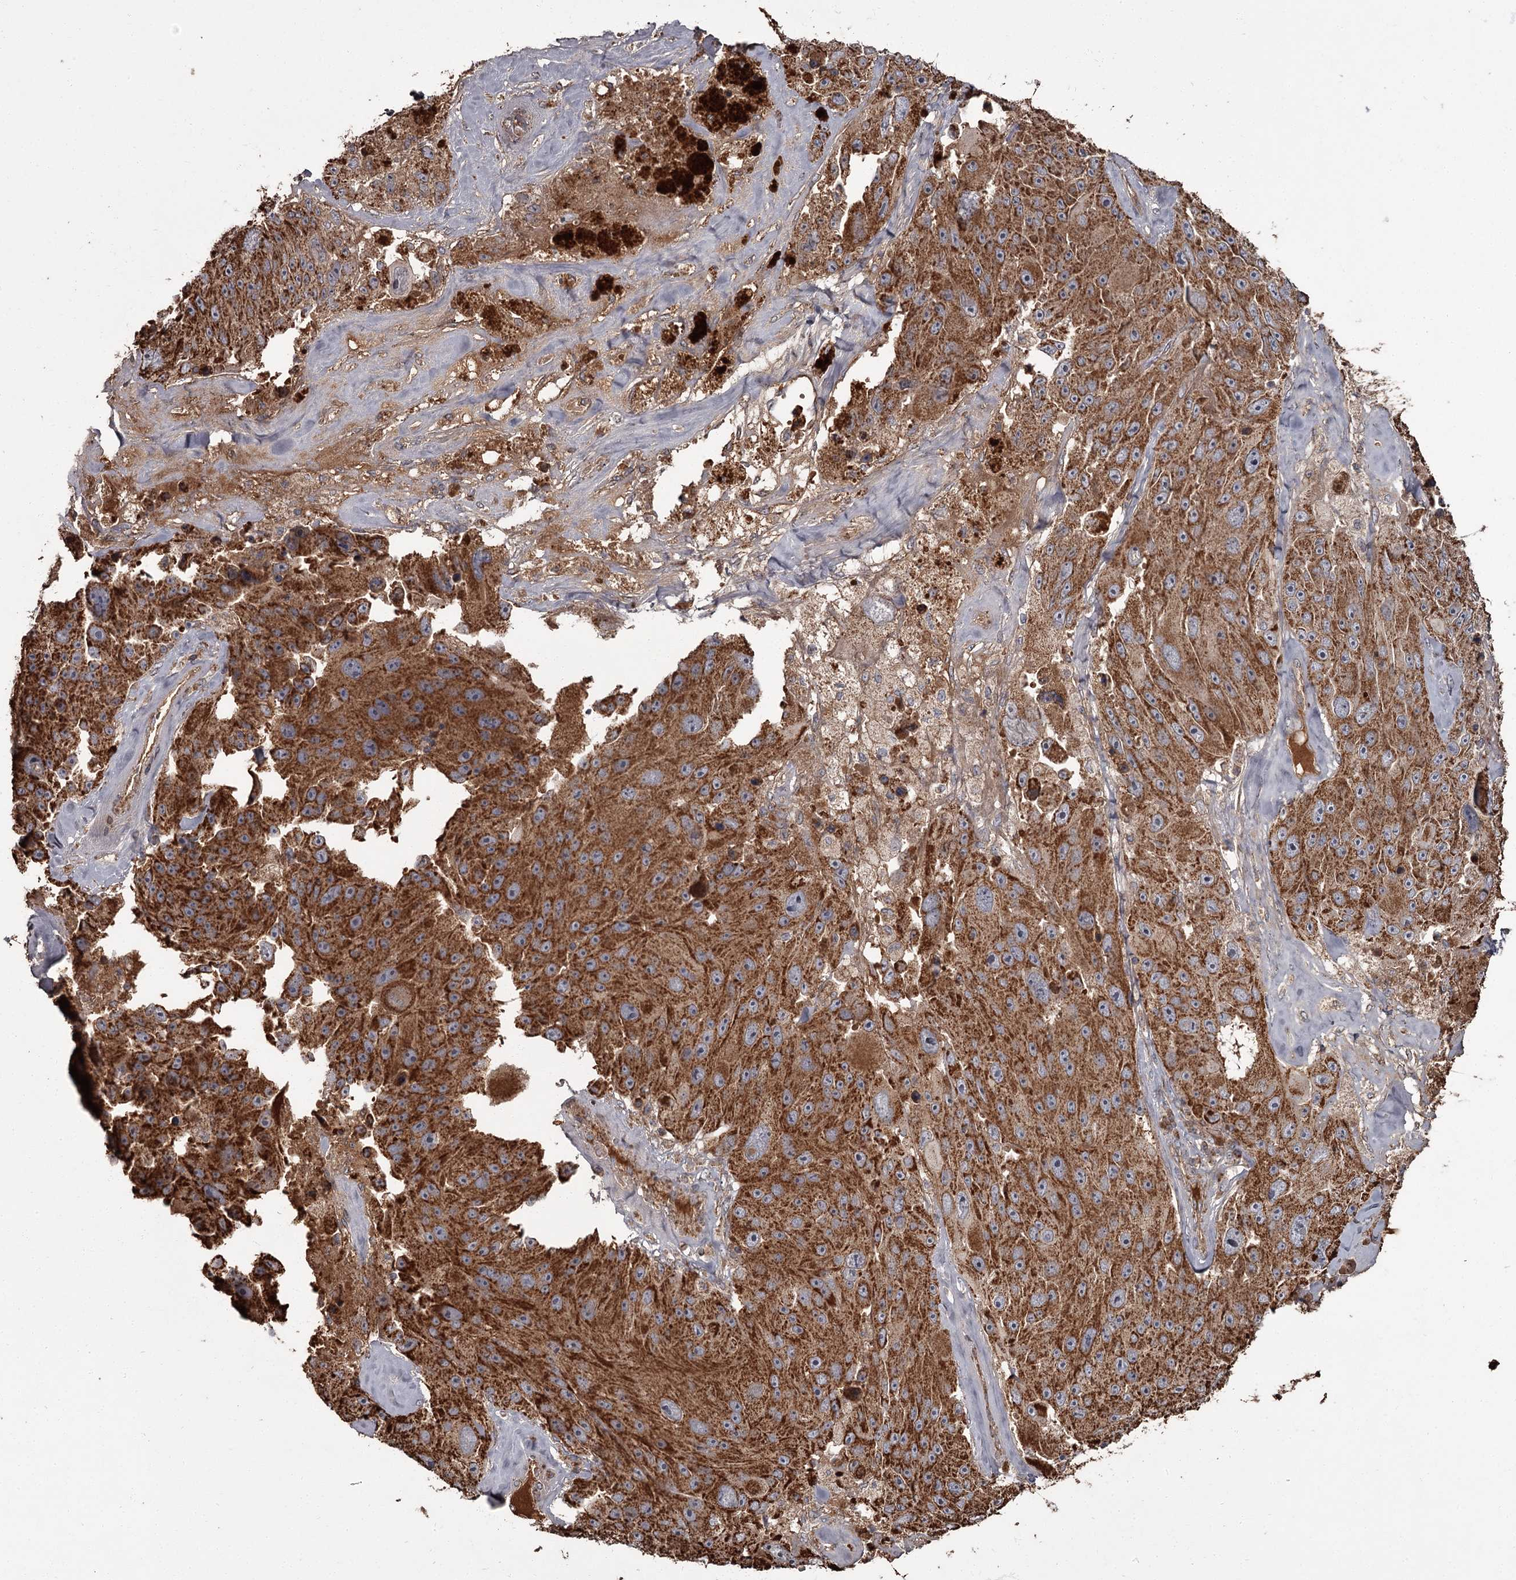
{"staining": {"intensity": "strong", "quantity": ">75%", "location": "cytoplasmic/membranous"}, "tissue": "melanoma", "cell_type": "Tumor cells", "image_type": "cancer", "snomed": [{"axis": "morphology", "description": "Malignant melanoma, Metastatic site"}, {"axis": "topography", "description": "Lymph node"}], "caption": "An image of malignant melanoma (metastatic site) stained for a protein displays strong cytoplasmic/membranous brown staining in tumor cells.", "gene": "THAP9", "patient": {"sex": "male", "age": 62}}